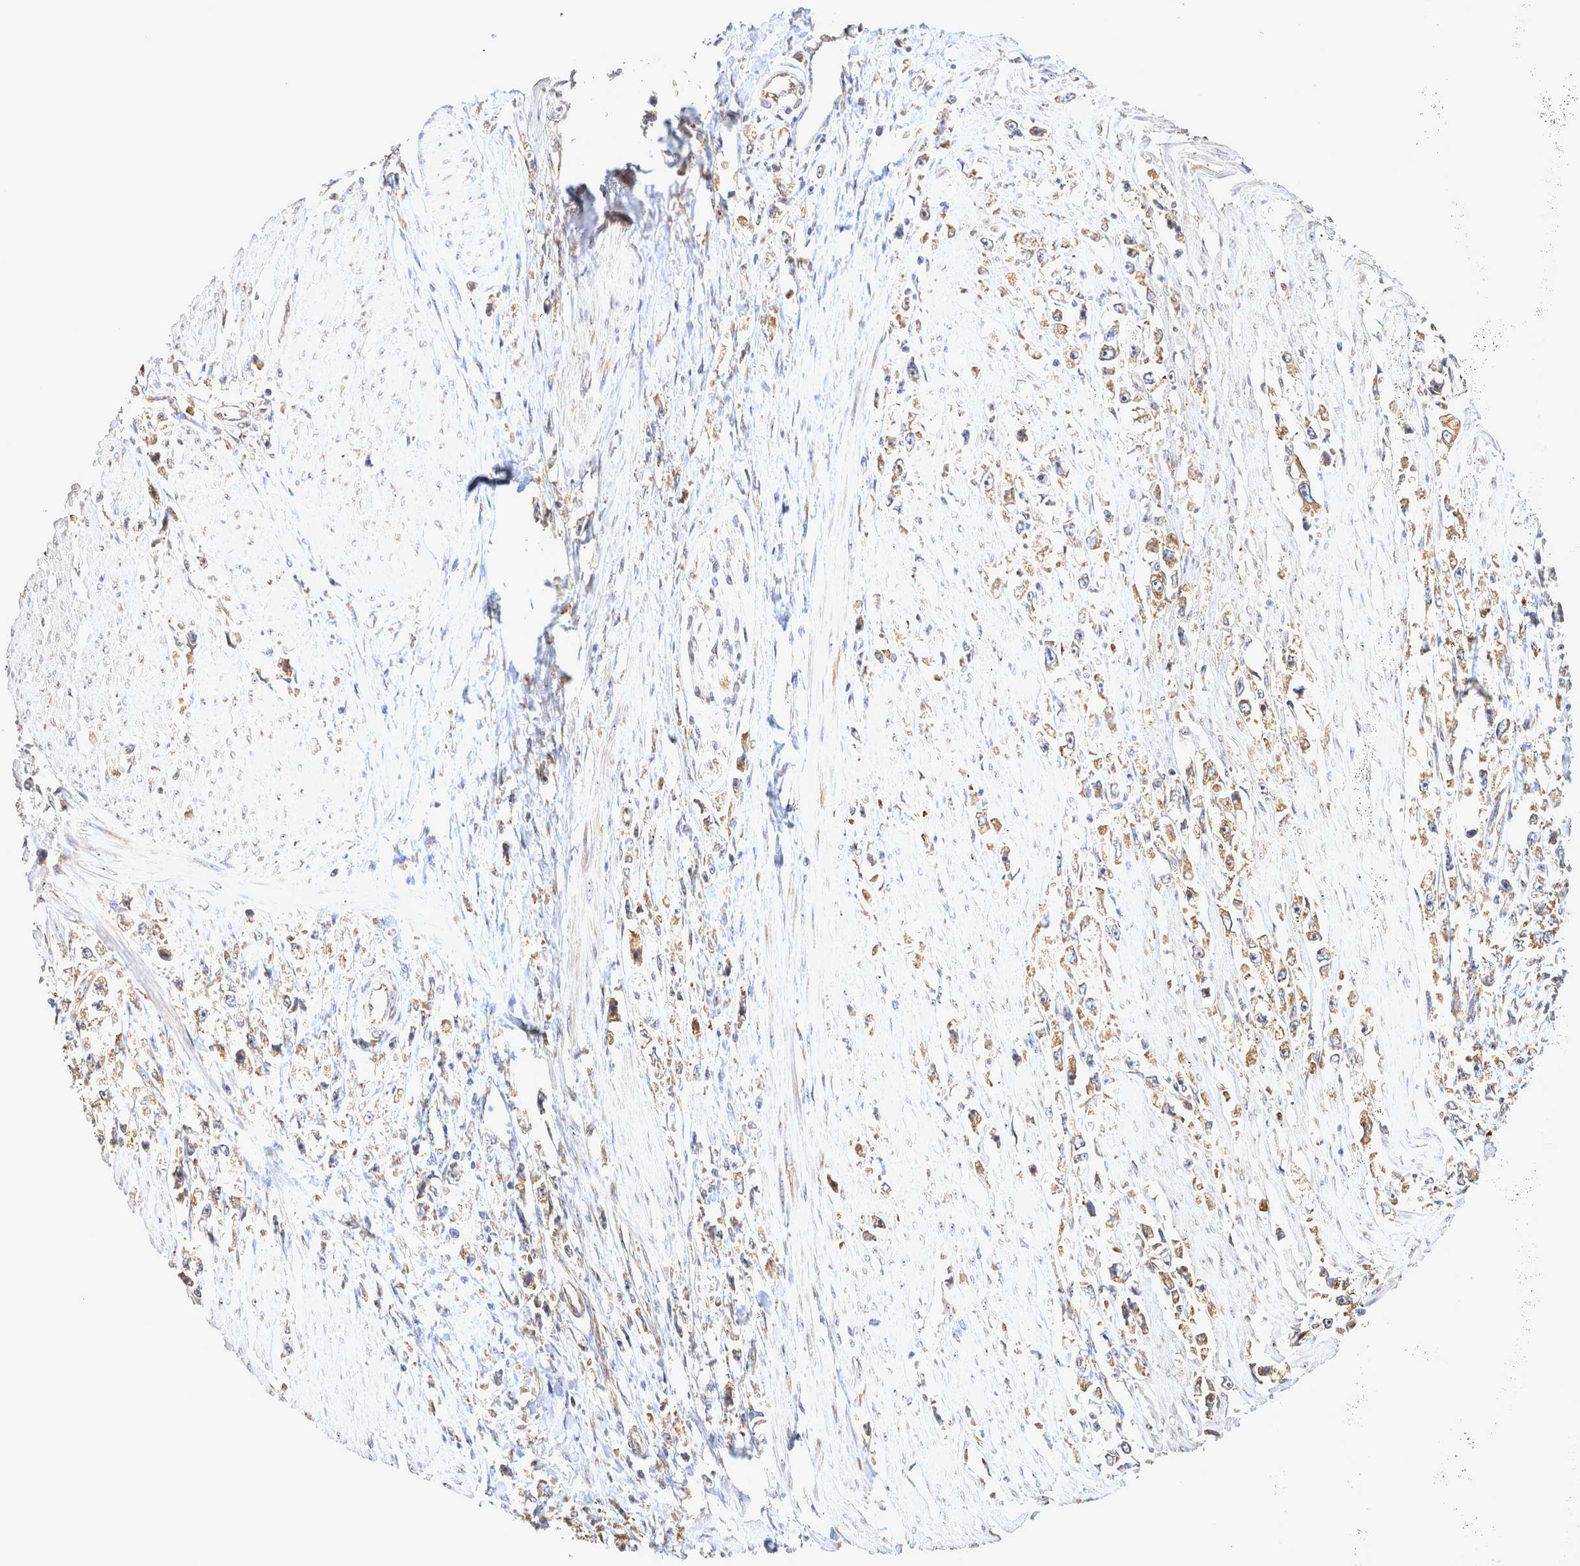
{"staining": {"intensity": "moderate", "quantity": ">75%", "location": "cytoplasmic/membranous"}, "tissue": "stomach cancer", "cell_type": "Tumor cells", "image_type": "cancer", "snomed": [{"axis": "morphology", "description": "Adenocarcinoma, NOS"}, {"axis": "topography", "description": "Stomach"}], "caption": "There is medium levels of moderate cytoplasmic/membranous expression in tumor cells of stomach cancer, as demonstrated by immunohistochemical staining (brown color).", "gene": "ATXN2", "patient": {"sex": "female", "age": 59}}